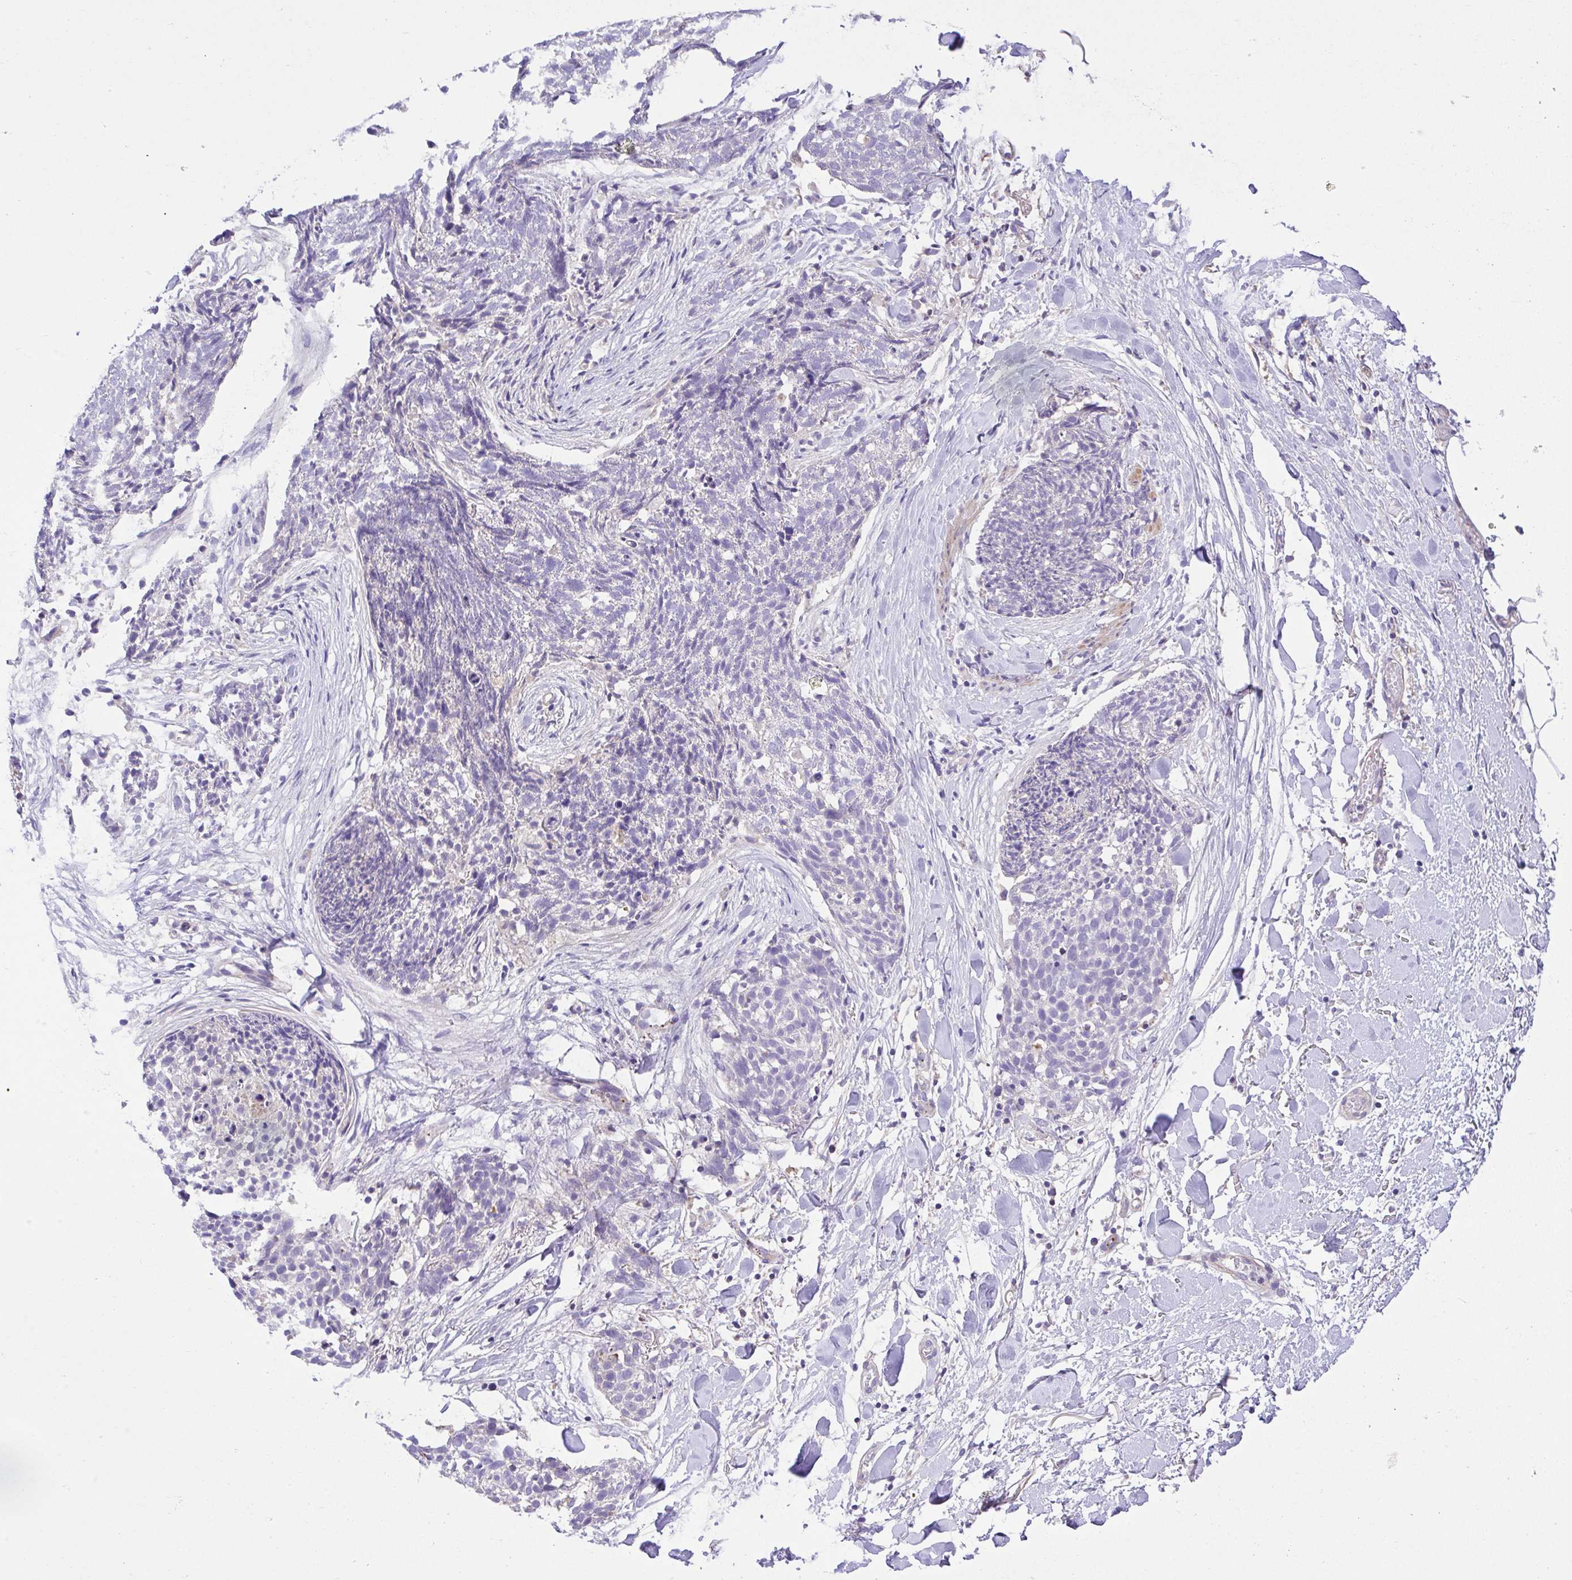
{"staining": {"intensity": "negative", "quantity": "none", "location": "none"}, "tissue": "skin cancer", "cell_type": "Tumor cells", "image_type": "cancer", "snomed": [{"axis": "morphology", "description": "Squamous cell carcinoma, NOS"}, {"axis": "topography", "description": "Skin"}, {"axis": "topography", "description": "Vulva"}], "caption": "Tumor cells show no significant protein positivity in squamous cell carcinoma (skin).", "gene": "PRR14L", "patient": {"sex": "female", "age": 75}}